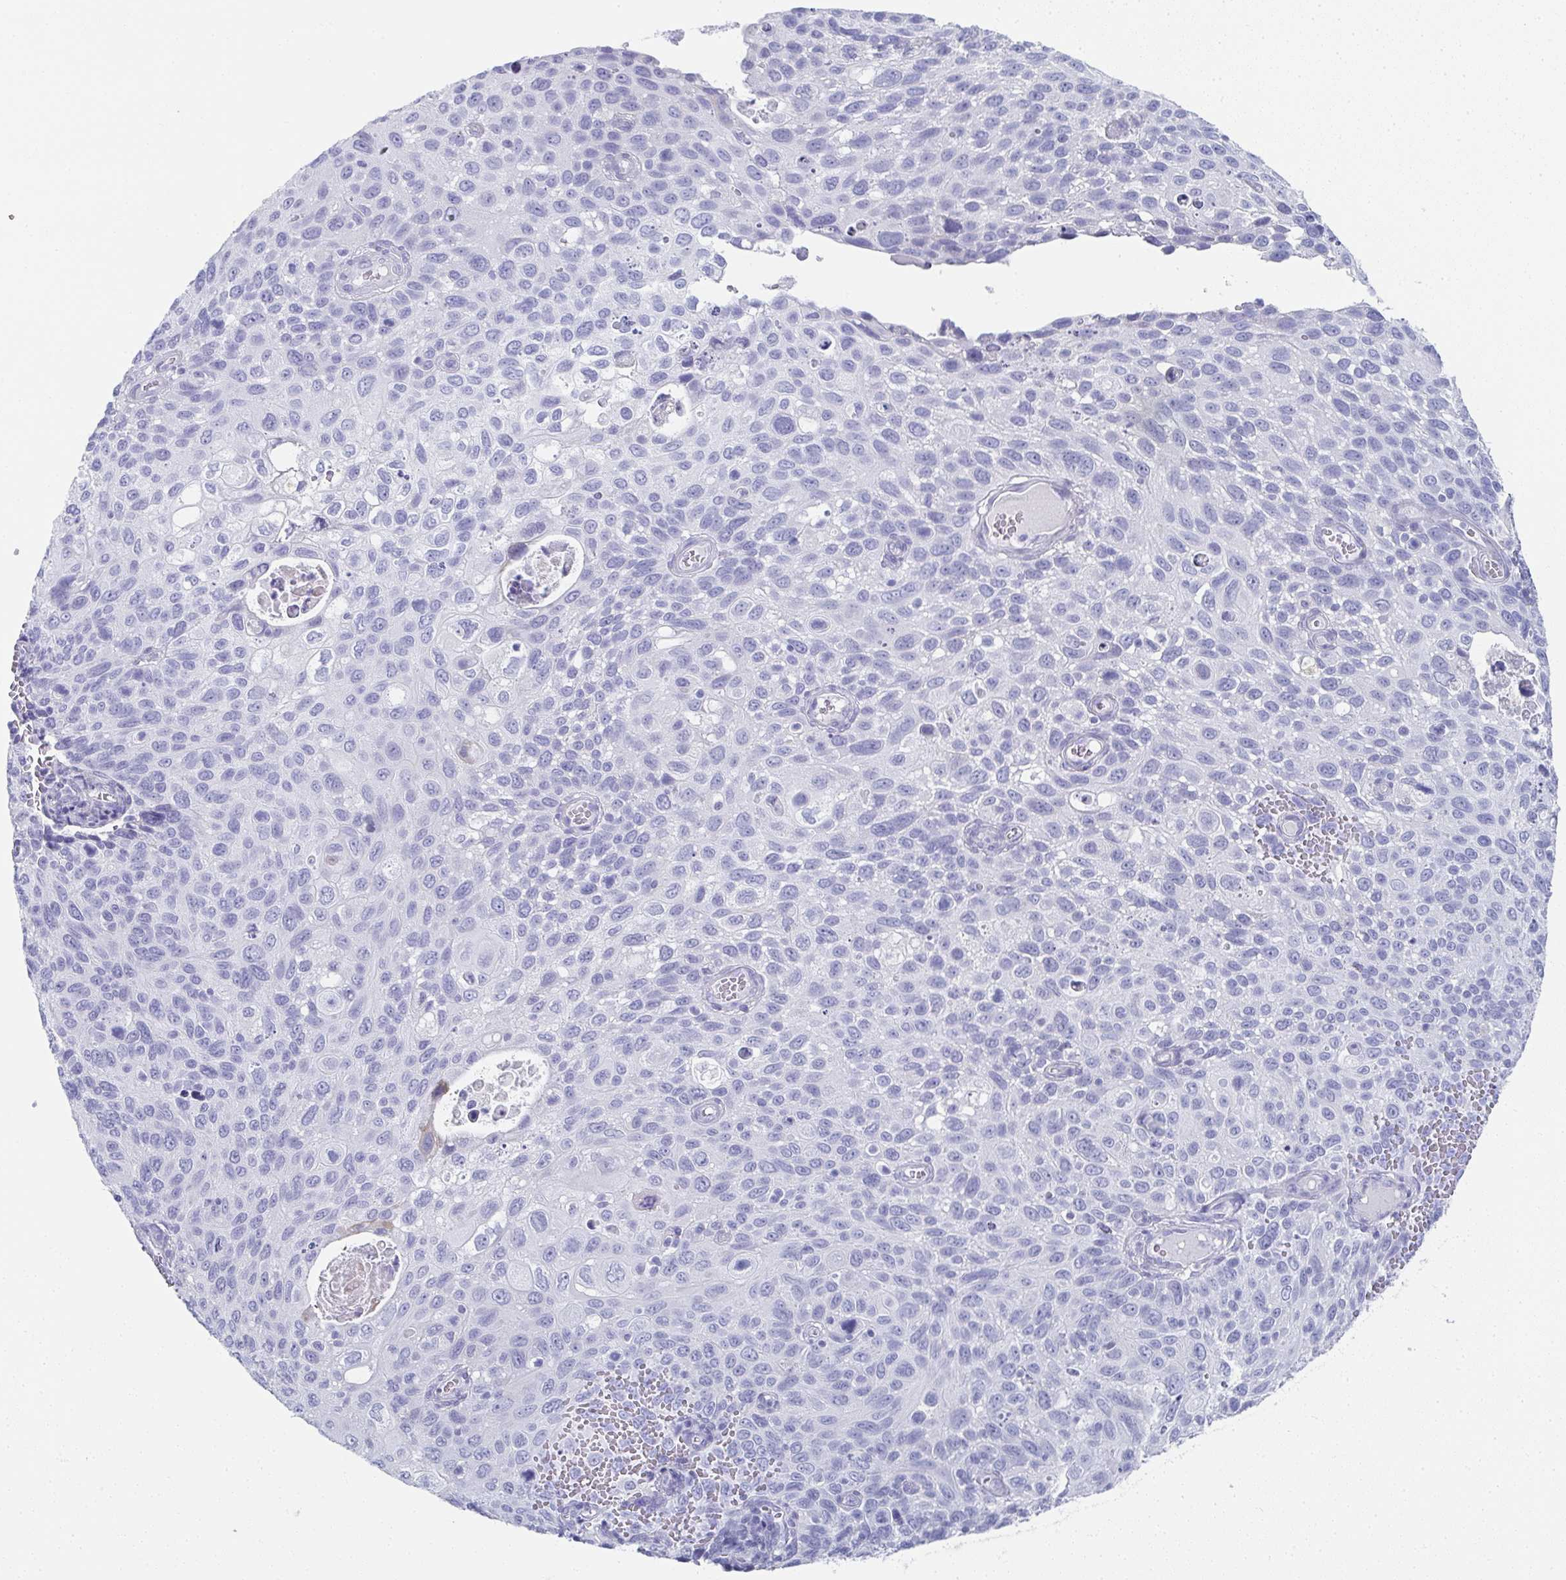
{"staining": {"intensity": "negative", "quantity": "none", "location": "none"}, "tissue": "cervical cancer", "cell_type": "Tumor cells", "image_type": "cancer", "snomed": [{"axis": "morphology", "description": "Squamous cell carcinoma, NOS"}, {"axis": "topography", "description": "Cervix"}], "caption": "Tumor cells are negative for protein expression in human cervical cancer (squamous cell carcinoma).", "gene": "SYCP1", "patient": {"sex": "female", "age": 70}}